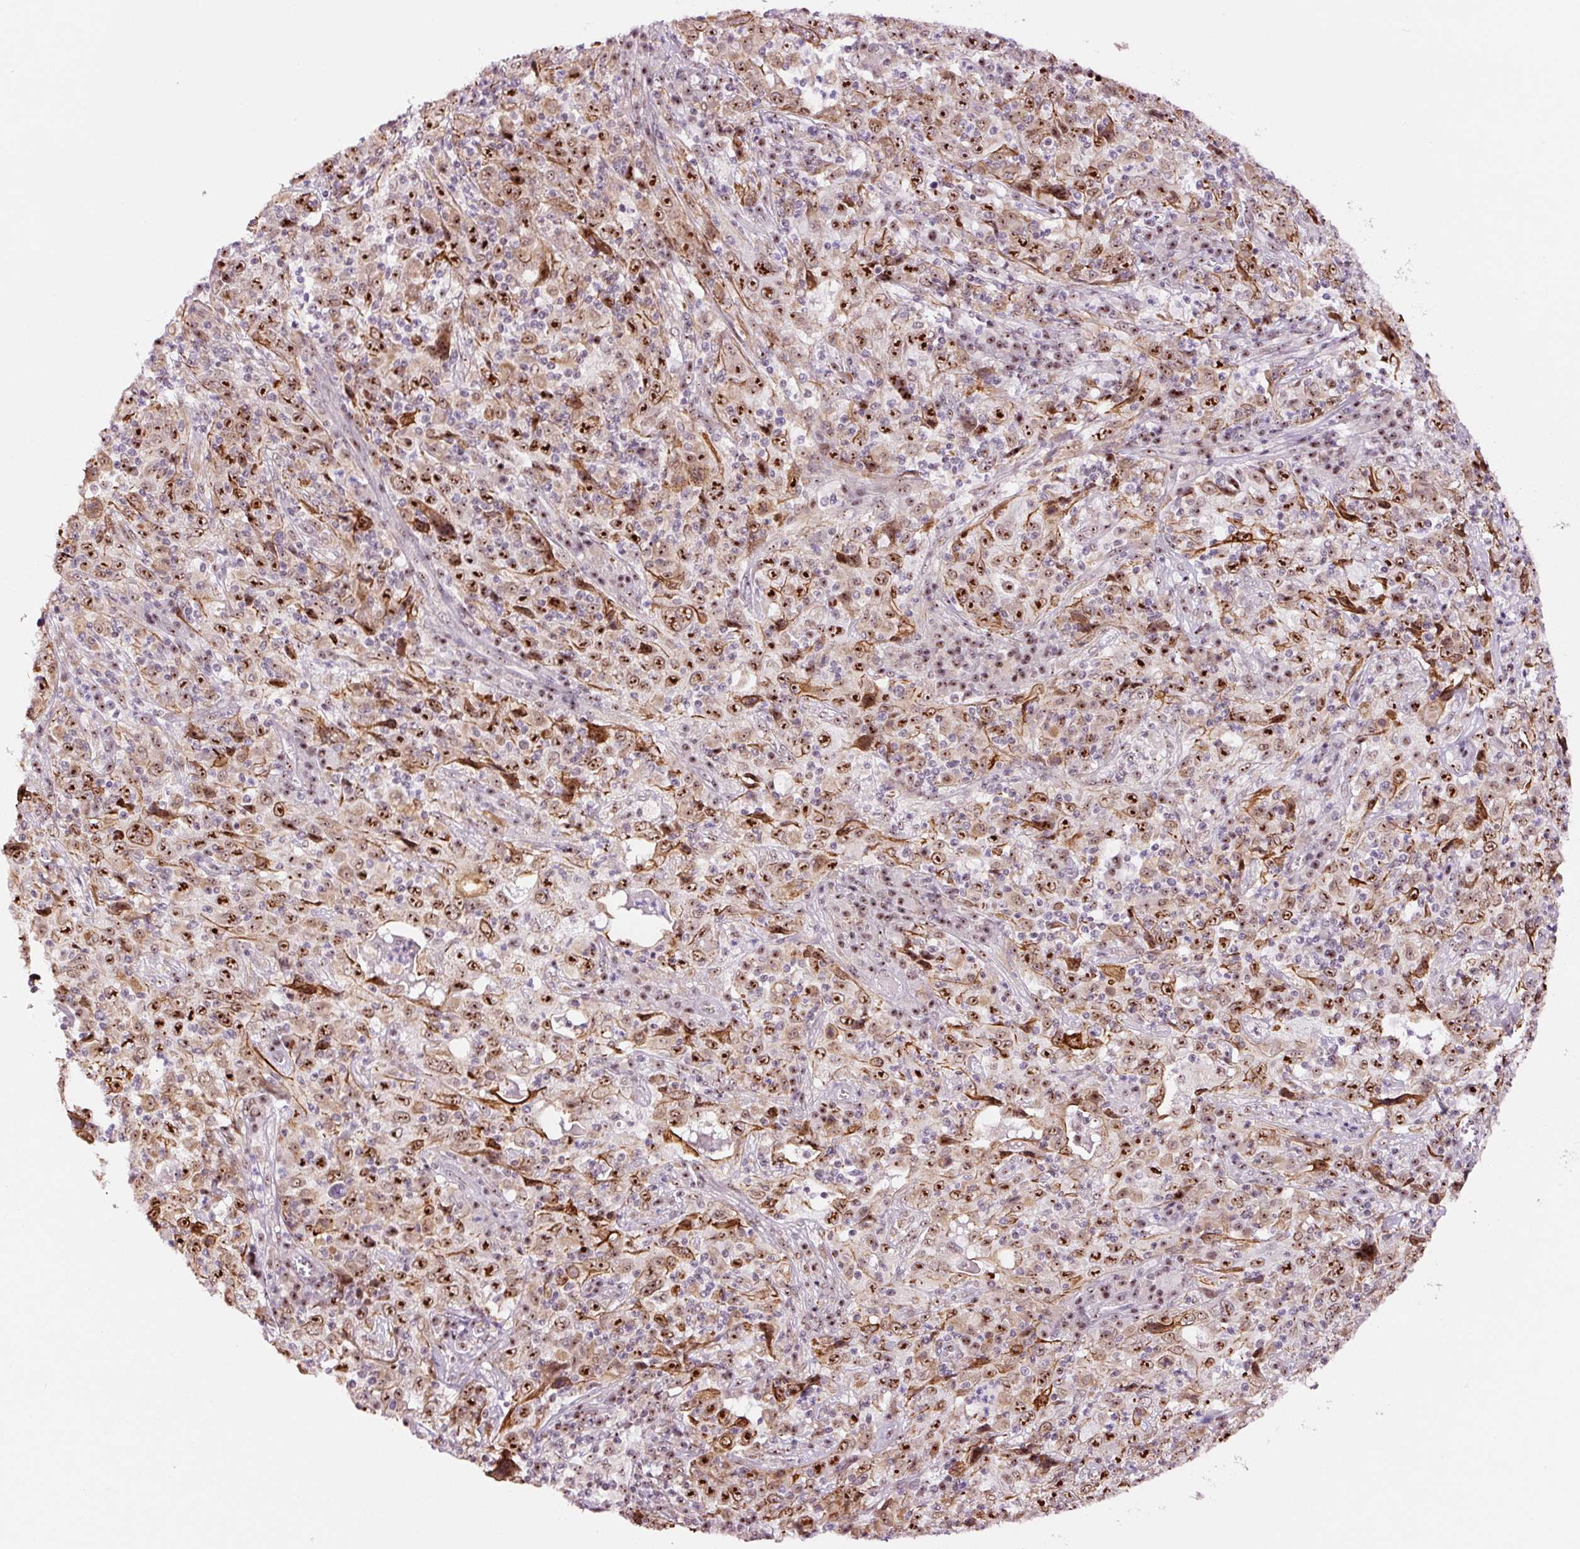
{"staining": {"intensity": "moderate", "quantity": ">75%", "location": "cytoplasmic/membranous,nuclear"}, "tissue": "cervical cancer", "cell_type": "Tumor cells", "image_type": "cancer", "snomed": [{"axis": "morphology", "description": "Squamous cell carcinoma, NOS"}, {"axis": "topography", "description": "Cervix"}], "caption": "A high-resolution micrograph shows IHC staining of squamous cell carcinoma (cervical), which reveals moderate cytoplasmic/membranous and nuclear staining in about >75% of tumor cells. (DAB IHC, brown staining for protein, blue staining for nuclei).", "gene": "GNL3", "patient": {"sex": "female", "age": 46}}